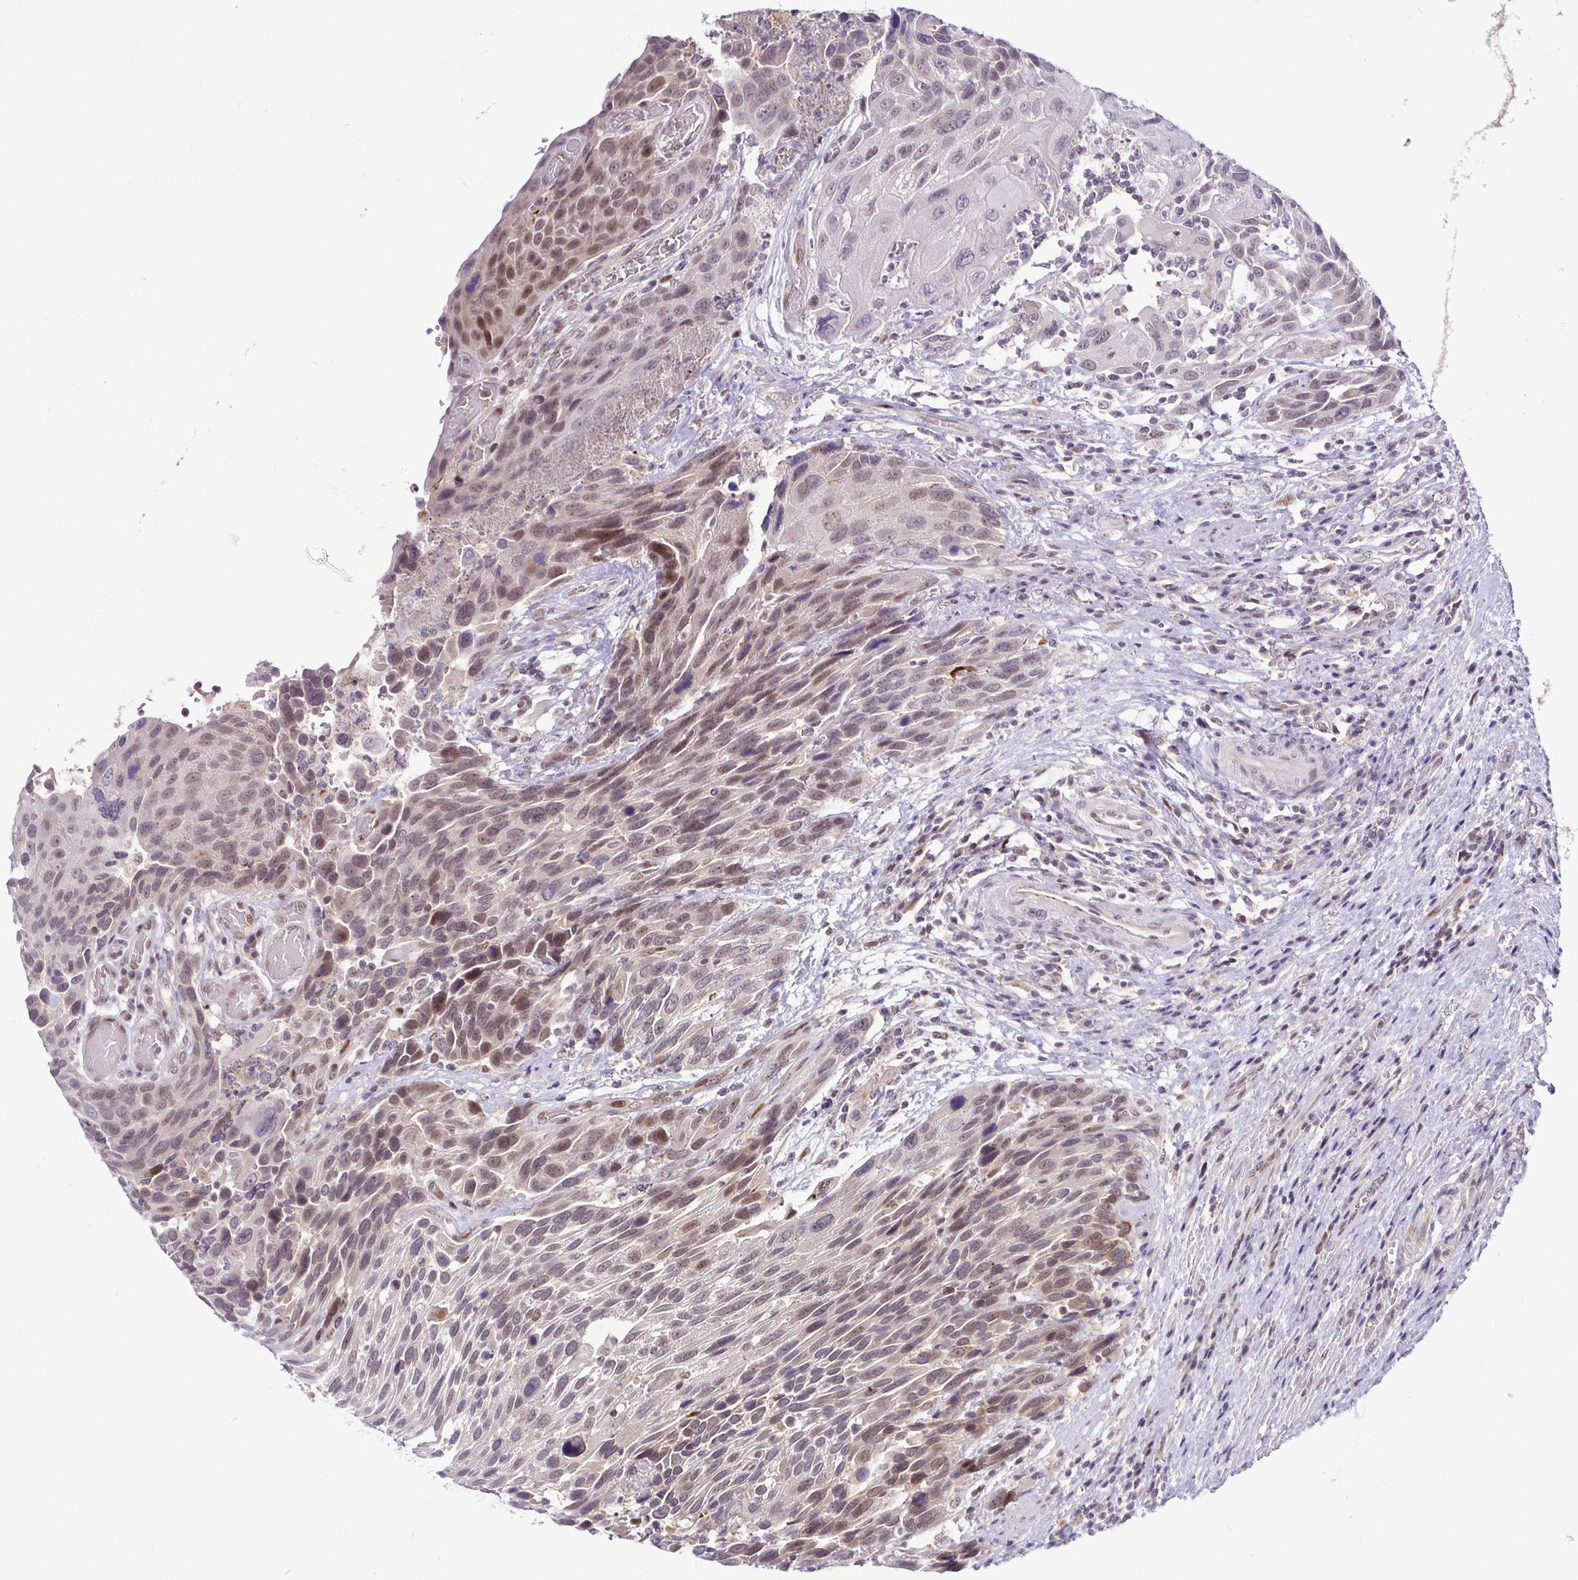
{"staining": {"intensity": "moderate", "quantity": ">75%", "location": "nuclear"}, "tissue": "urothelial cancer", "cell_type": "Tumor cells", "image_type": "cancer", "snomed": [{"axis": "morphology", "description": "Urothelial carcinoma, High grade"}, {"axis": "topography", "description": "Urinary bladder"}], "caption": "This histopathology image demonstrates immunohistochemistry staining of urothelial carcinoma (high-grade), with medium moderate nuclear positivity in about >75% of tumor cells.", "gene": "NUP188", "patient": {"sex": "female", "age": 70}}